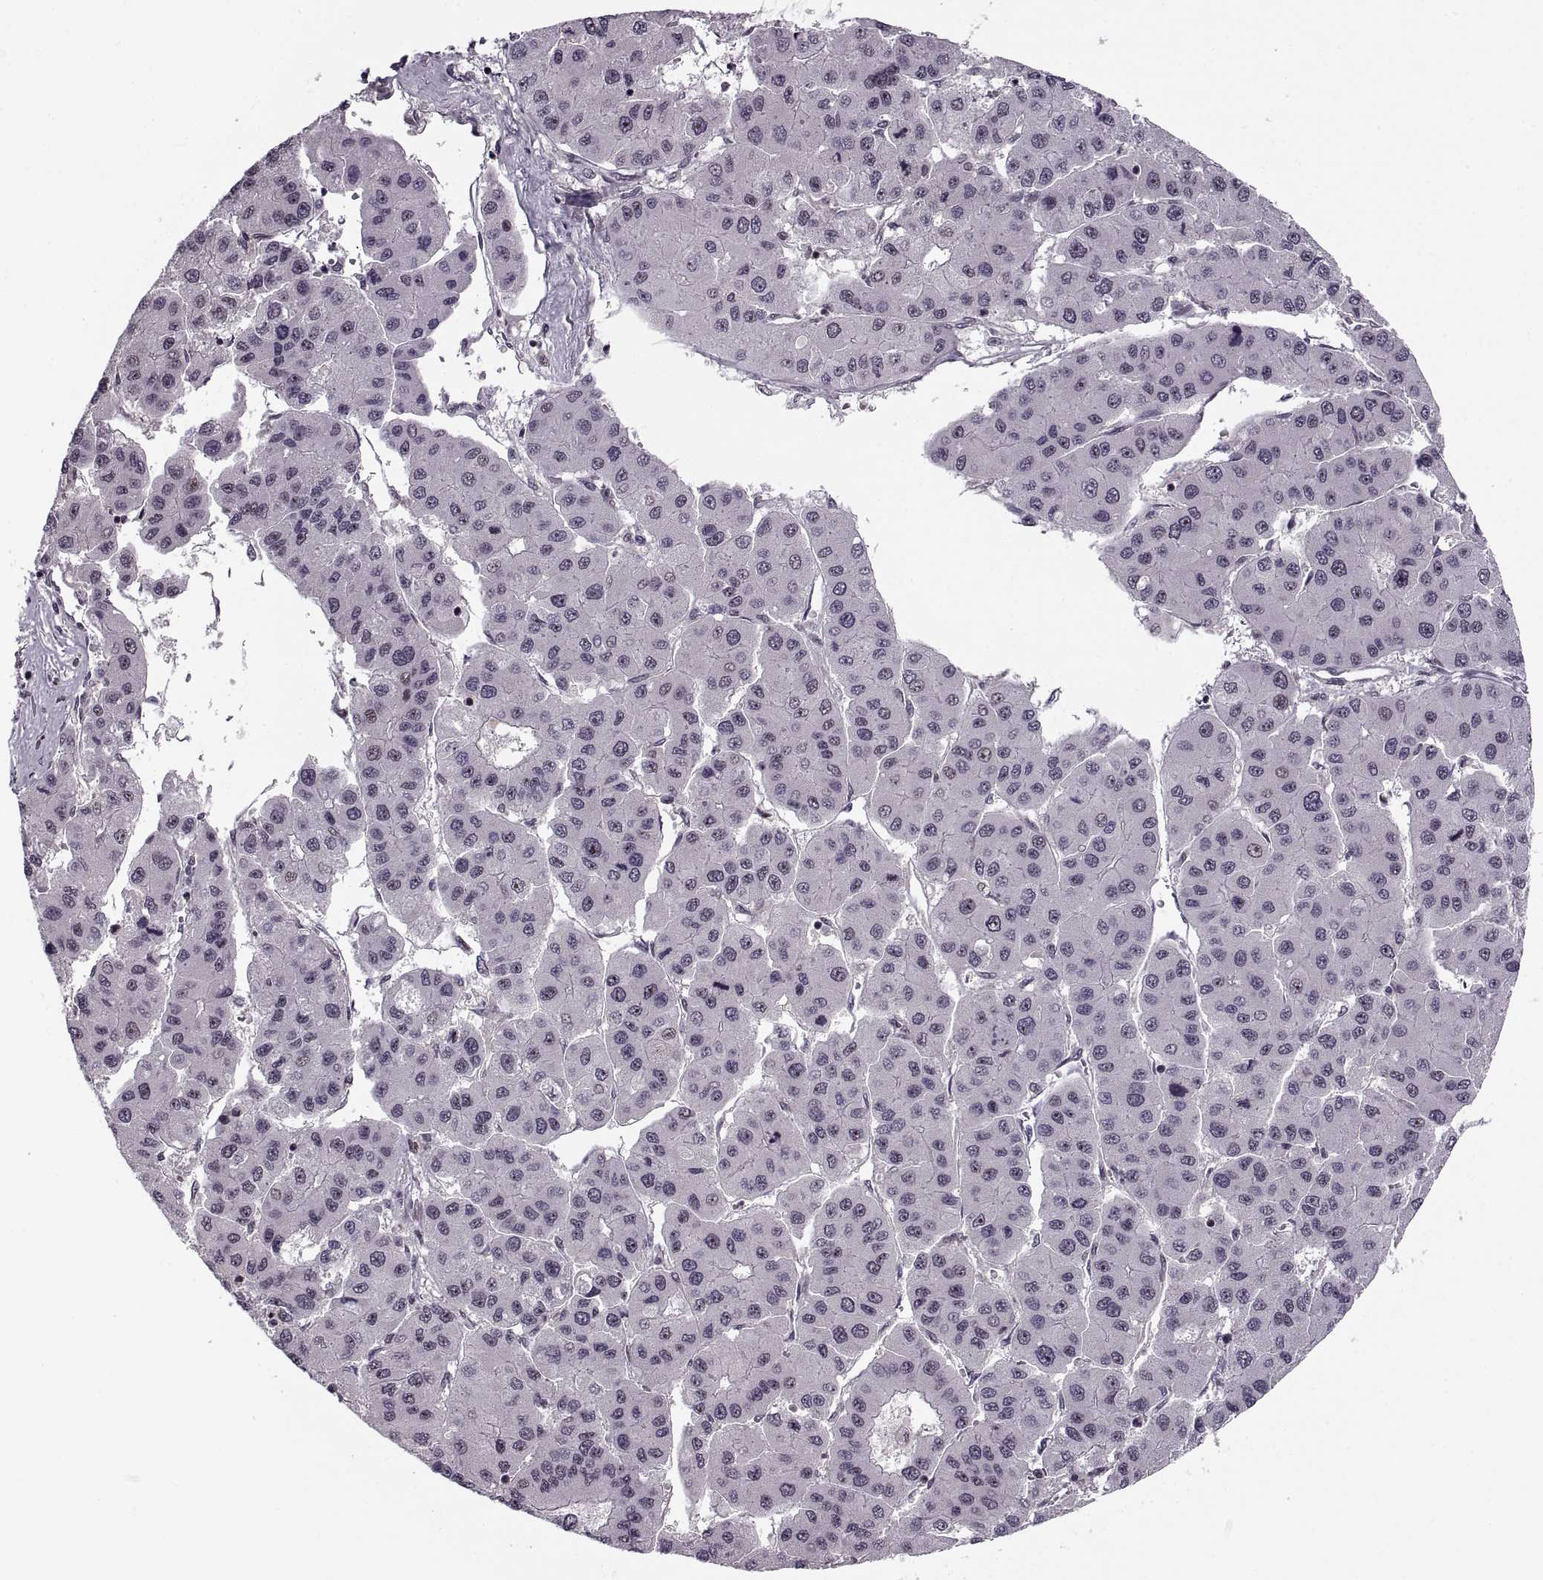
{"staining": {"intensity": "negative", "quantity": "none", "location": "none"}, "tissue": "liver cancer", "cell_type": "Tumor cells", "image_type": "cancer", "snomed": [{"axis": "morphology", "description": "Carcinoma, Hepatocellular, NOS"}, {"axis": "topography", "description": "Liver"}], "caption": "Tumor cells show no significant positivity in liver cancer (hepatocellular carcinoma). (Immunohistochemistry, brightfield microscopy, high magnification).", "gene": "LUZP2", "patient": {"sex": "male", "age": 73}}